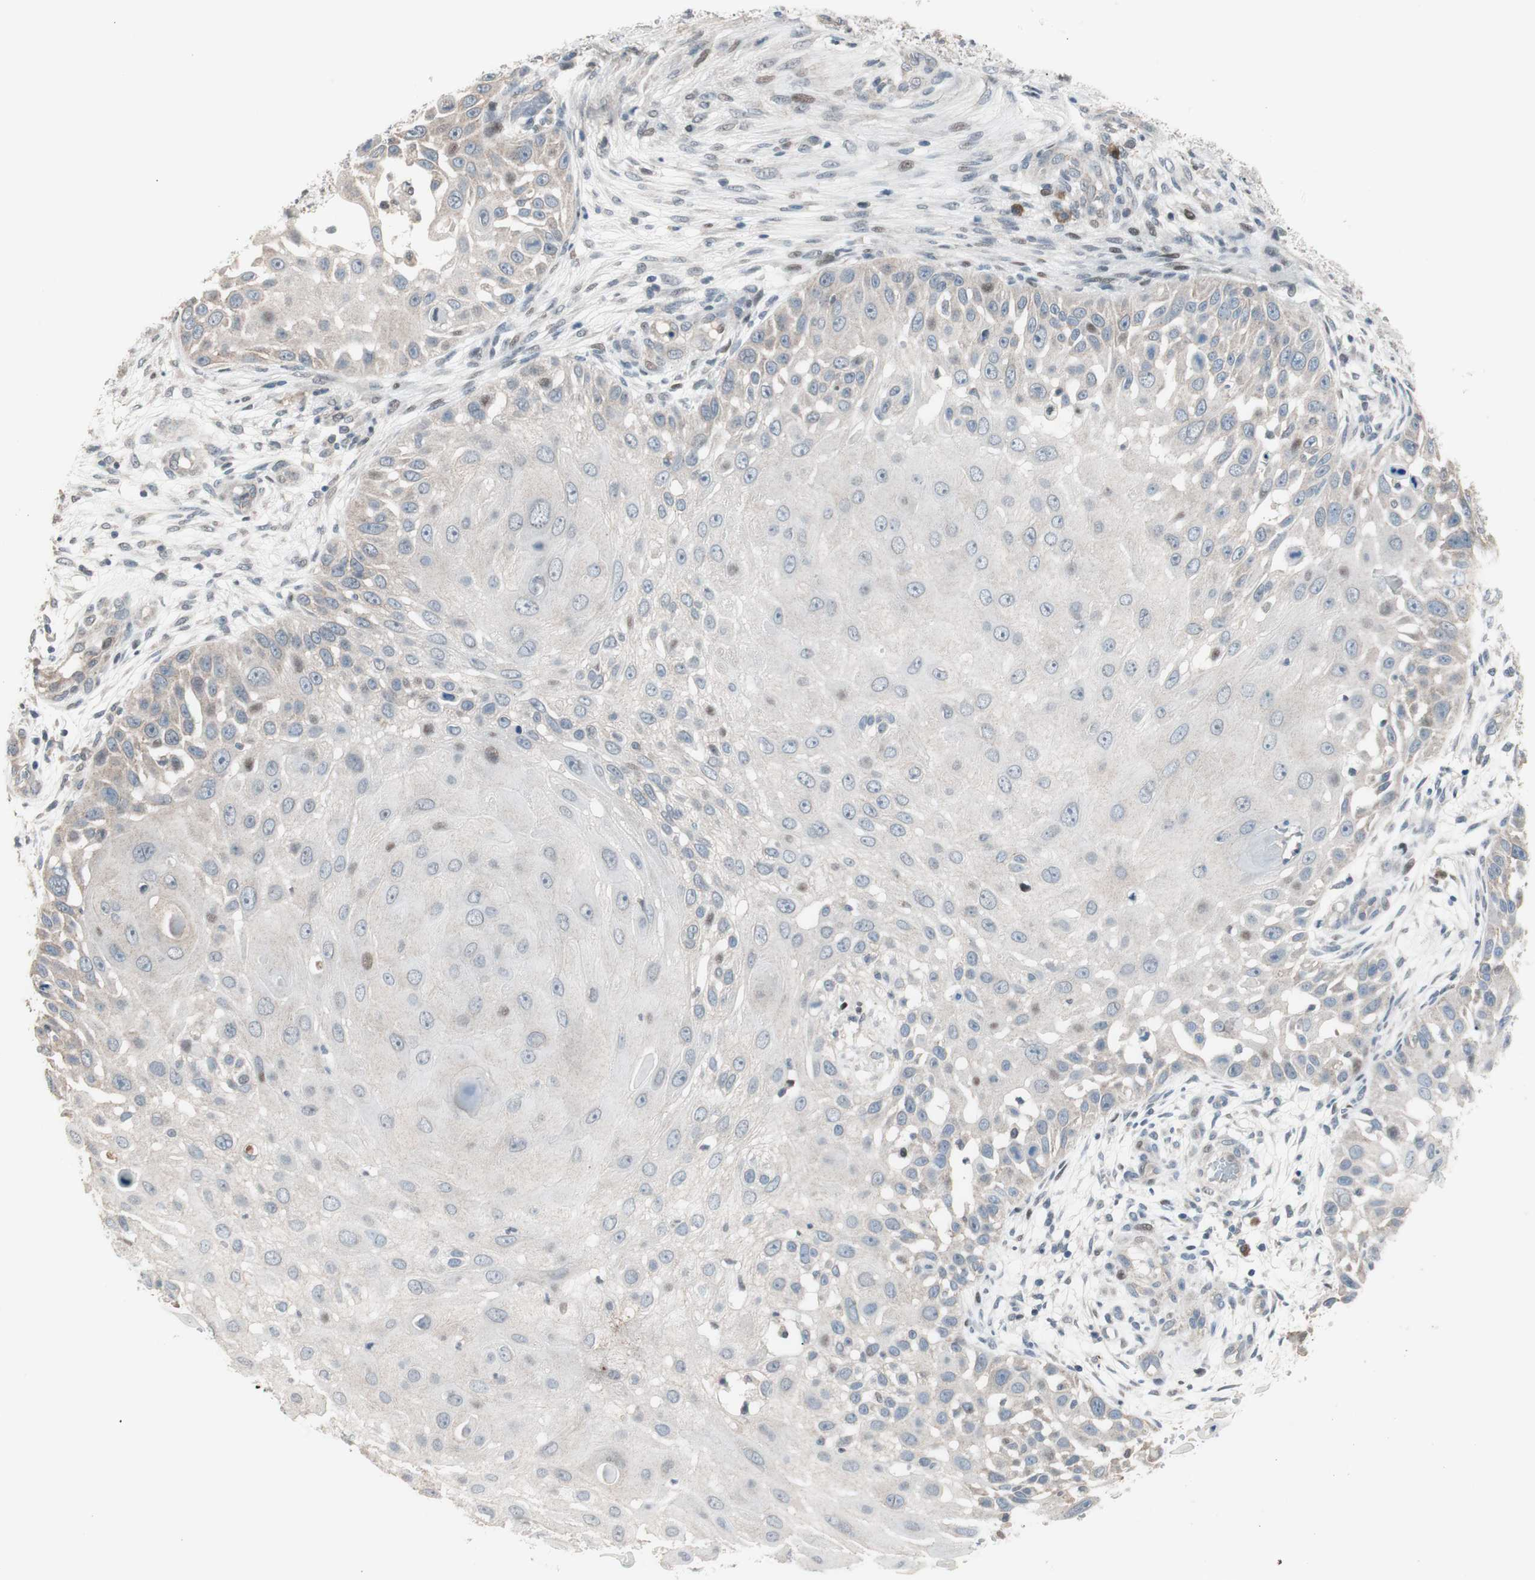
{"staining": {"intensity": "negative", "quantity": "none", "location": "none"}, "tissue": "skin cancer", "cell_type": "Tumor cells", "image_type": "cancer", "snomed": [{"axis": "morphology", "description": "Squamous cell carcinoma, NOS"}, {"axis": "topography", "description": "Skin"}], "caption": "Immunohistochemistry (IHC) micrograph of neoplastic tissue: skin cancer stained with DAB exhibits no significant protein staining in tumor cells.", "gene": "POLH", "patient": {"sex": "female", "age": 44}}